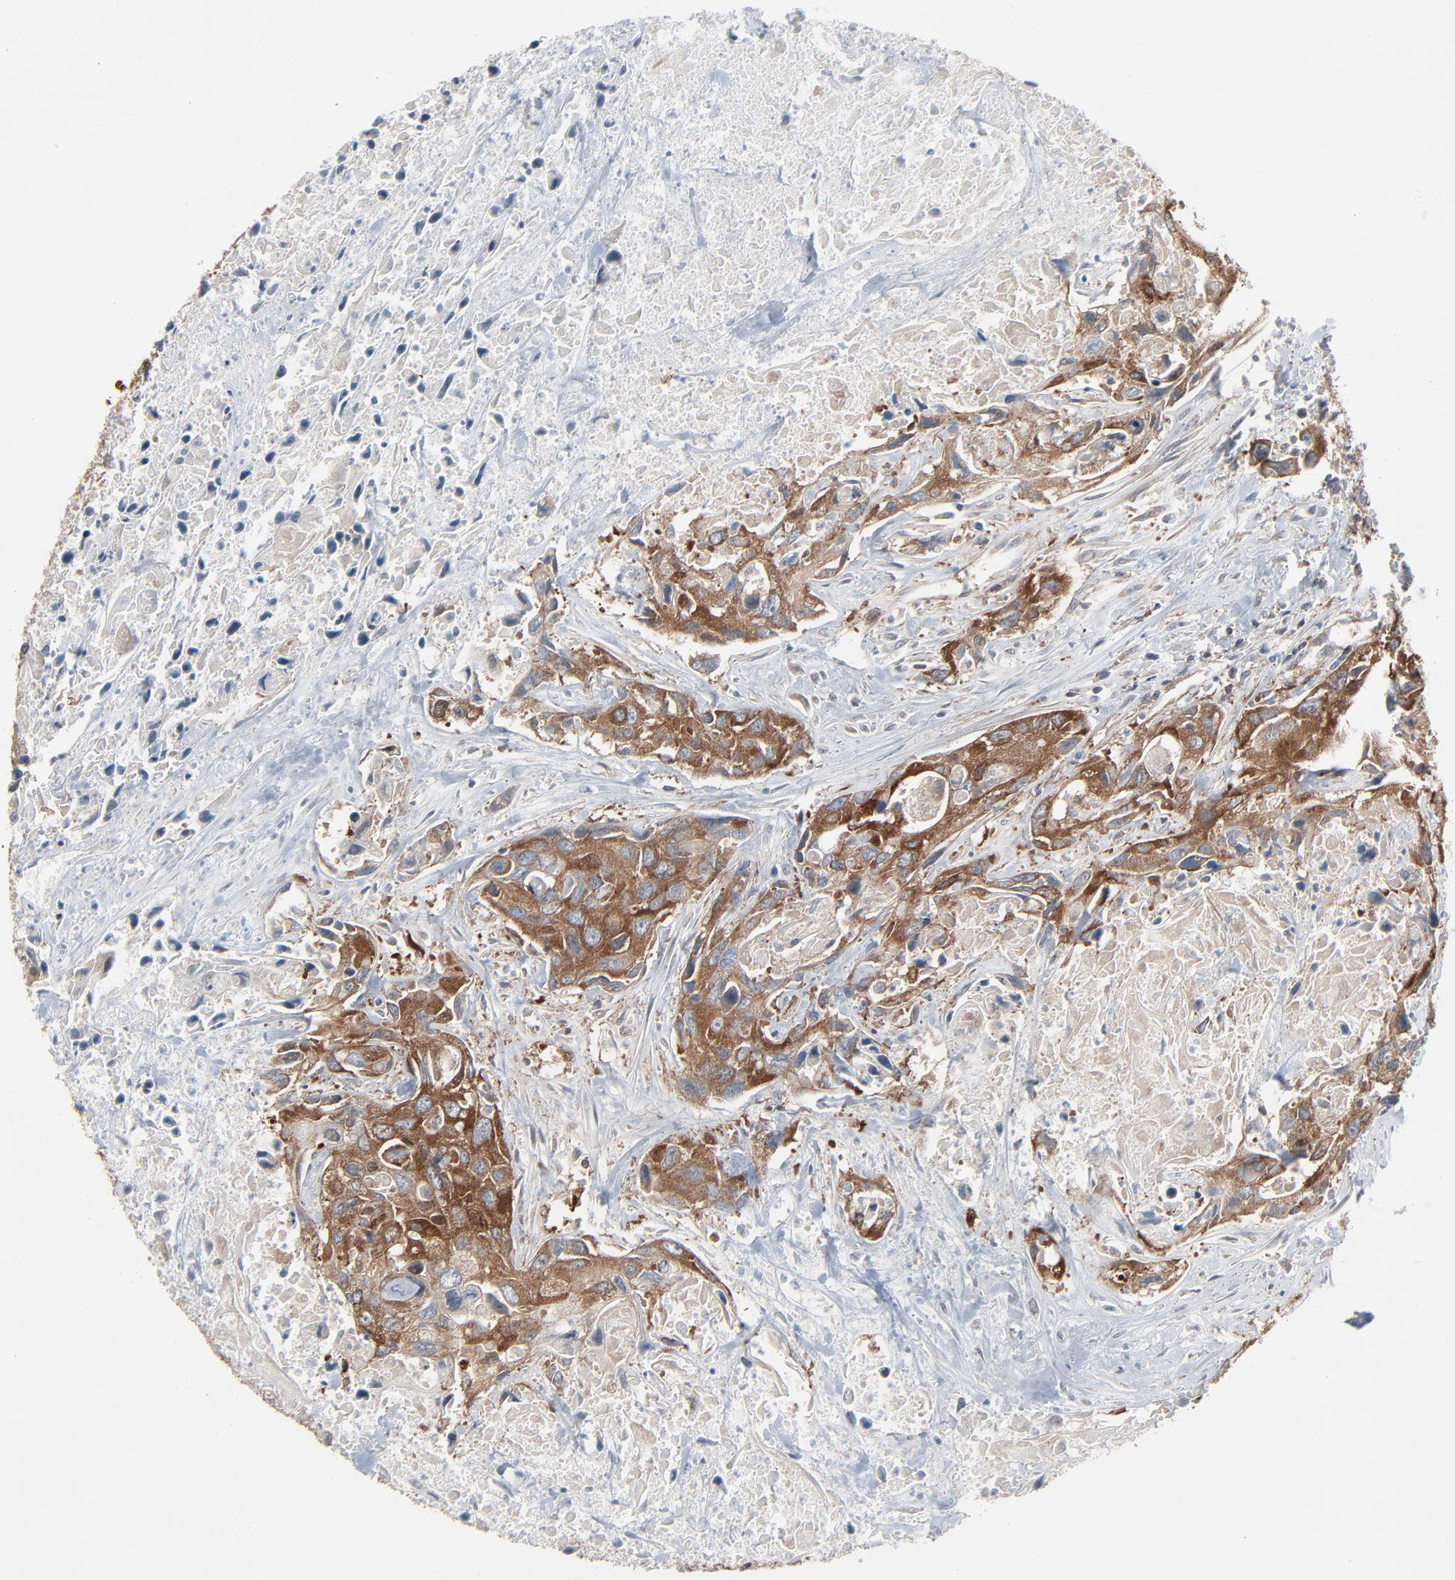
{"staining": {"intensity": "strong", "quantity": ">75%", "location": "cytoplasmic/membranous"}, "tissue": "urothelial cancer", "cell_type": "Tumor cells", "image_type": "cancer", "snomed": [{"axis": "morphology", "description": "Urothelial carcinoma, High grade"}, {"axis": "topography", "description": "Urinary bladder"}], "caption": "Tumor cells reveal strong cytoplasmic/membranous expression in about >75% of cells in urothelial carcinoma (high-grade).", "gene": "OPTN", "patient": {"sex": "male", "age": 71}}